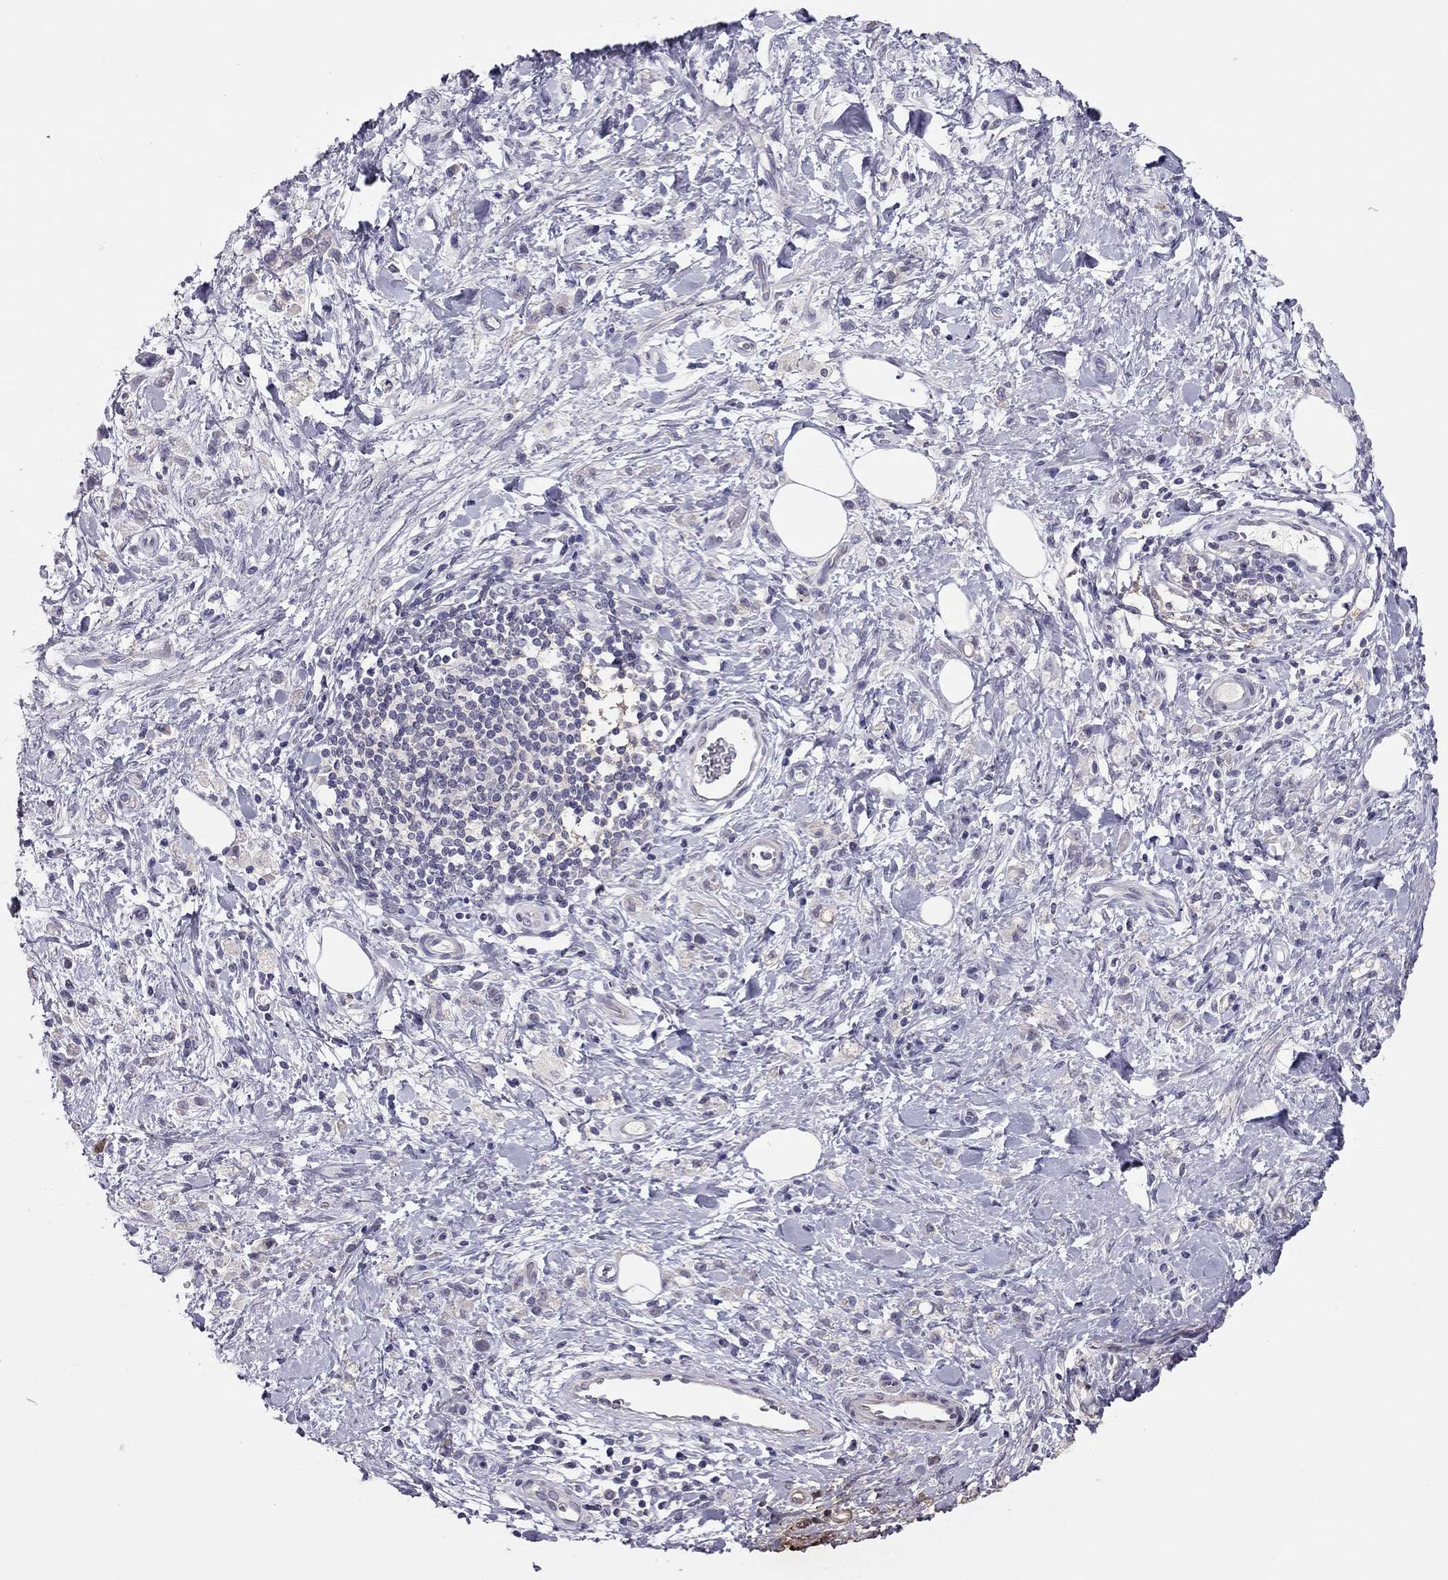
{"staining": {"intensity": "negative", "quantity": "none", "location": "none"}, "tissue": "stomach cancer", "cell_type": "Tumor cells", "image_type": "cancer", "snomed": [{"axis": "morphology", "description": "Adenocarcinoma, NOS"}, {"axis": "topography", "description": "Stomach"}], "caption": "High power microscopy image of an immunohistochemistry micrograph of stomach cancer (adenocarcinoma), revealing no significant staining in tumor cells.", "gene": "ADORA2A", "patient": {"sex": "male", "age": 77}}